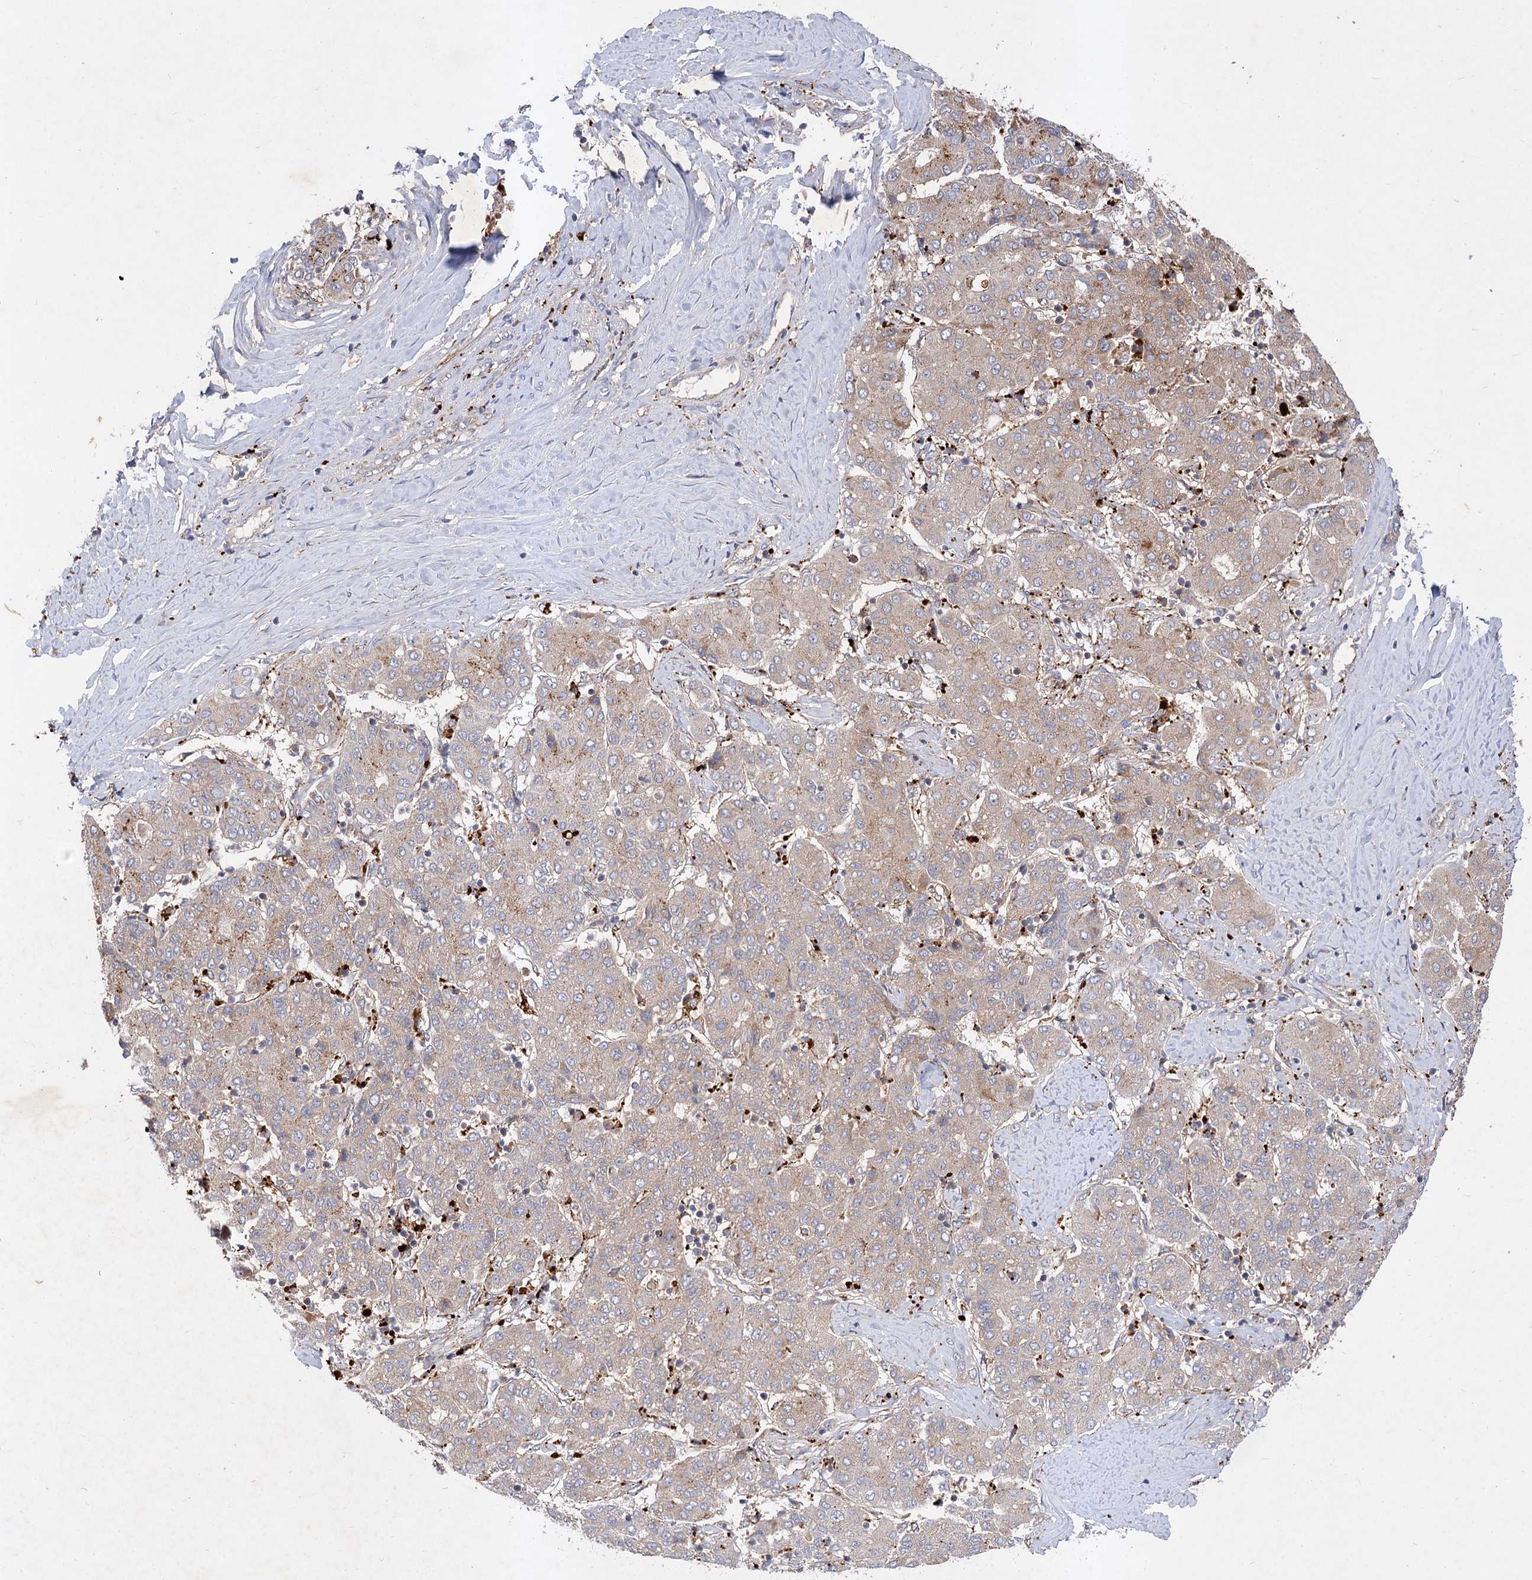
{"staining": {"intensity": "weak", "quantity": "25%-75%", "location": "cytoplasmic/membranous"}, "tissue": "liver cancer", "cell_type": "Tumor cells", "image_type": "cancer", "snomed": [{"axis": "morphology", "description": "Carcinoma, Hepatocellular, NOS"}, {"axis": "topography", "description": "Liver"}], "caption": "Protein expression analysis of hepatocellular carcinoma (liver) demonstrates weak cytoplasmic/membranous staining in approximately 25%-75% of tumor cells. Immunohistochemistry (ihc) stains the protein of interest in brown and the nuclei are stained blue.", "gene": "PATL1", "patient": {"sex": "male", "age": 65}}